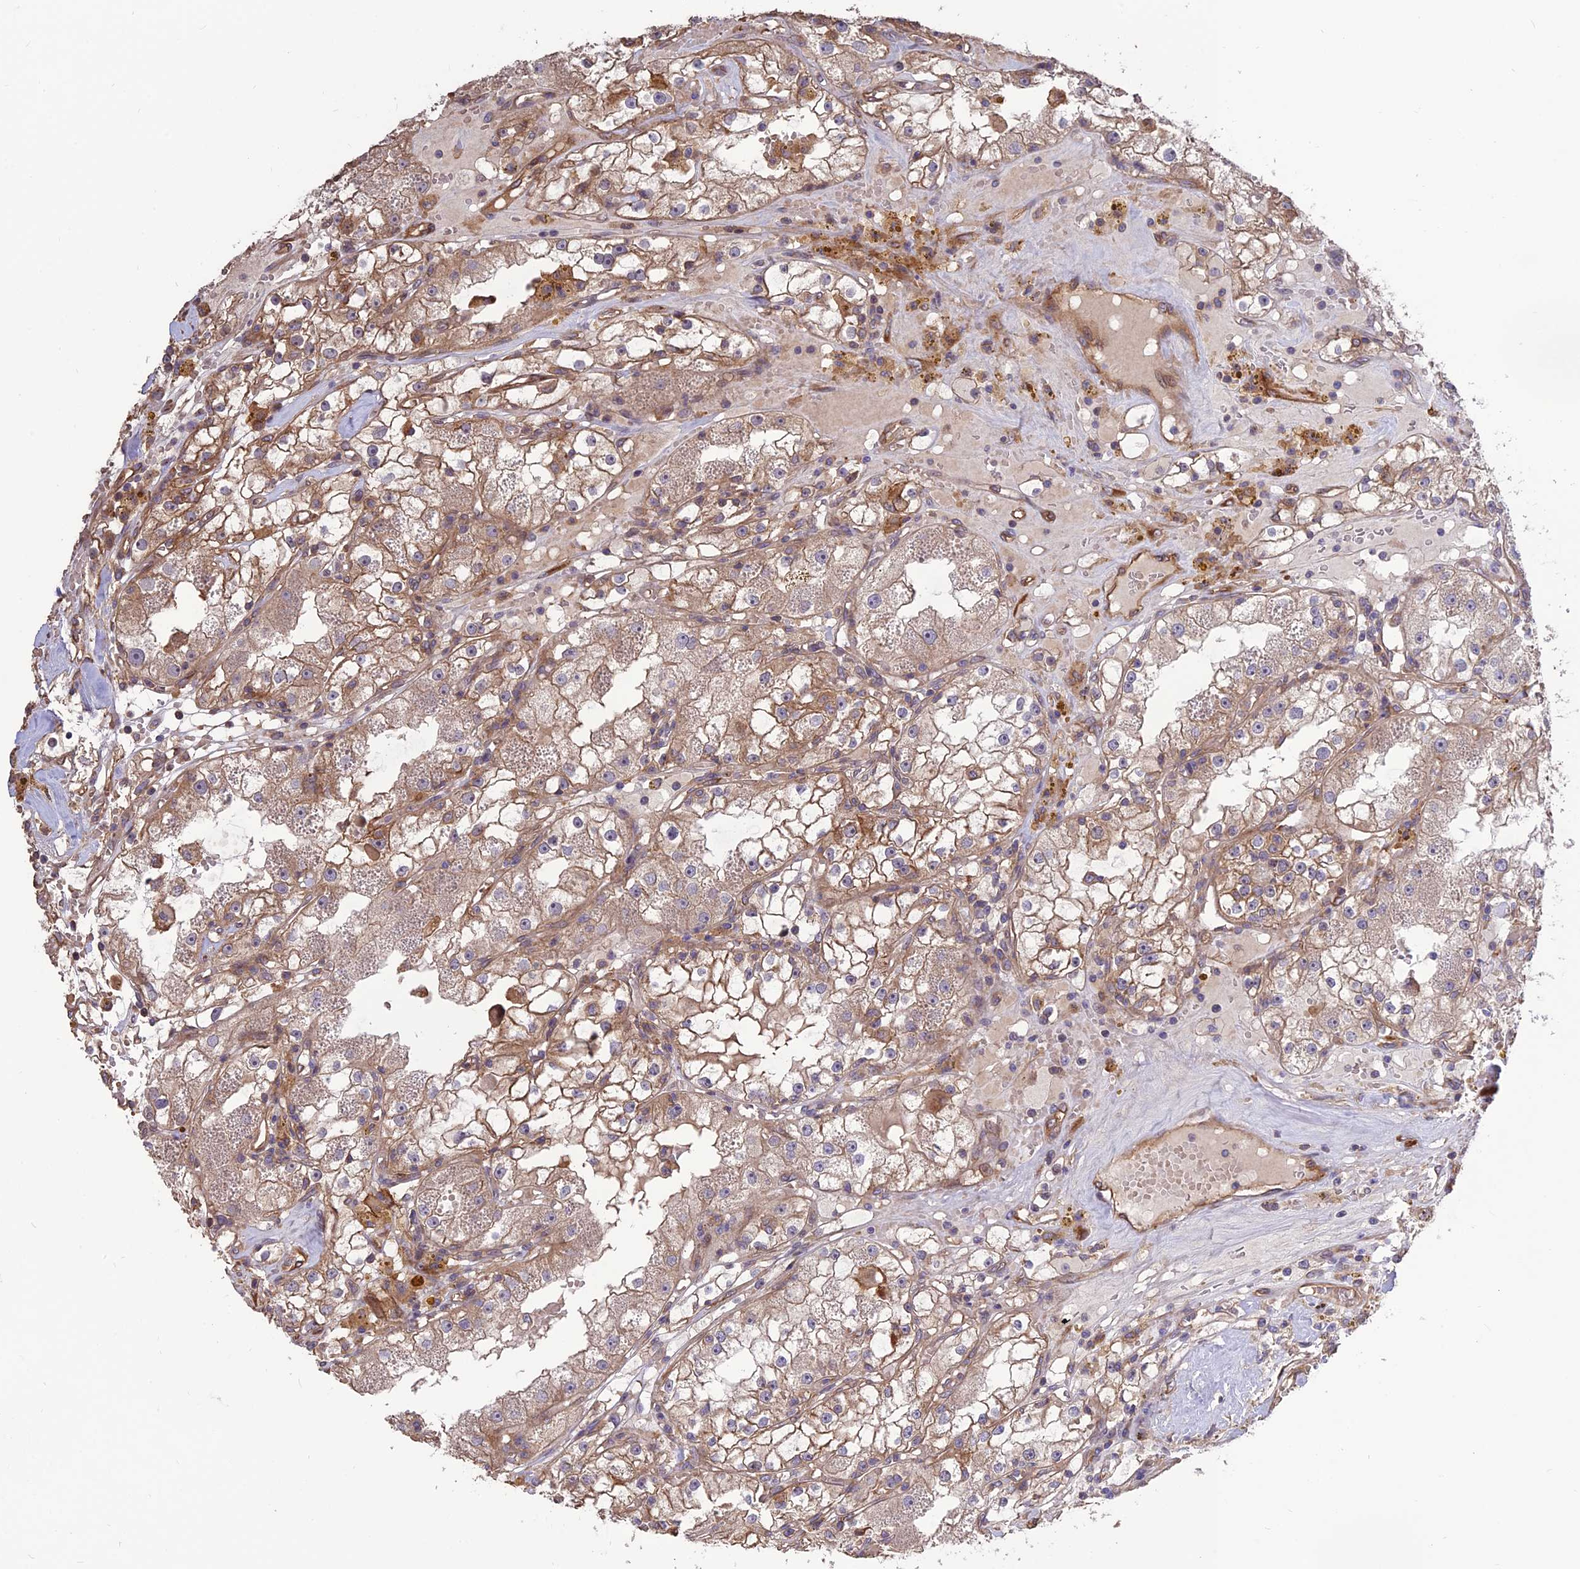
{"staining": {"intensity": "moderate", "quantity": ">75%", "location": "cytoplasmic/membranous"}, "tissue": "renal cancer", "cell_type": "Tumor cells", "image_type": "cancer", "snomed": [{"axis": "morphology", "description": "Adenocarcinoma, NOS"}, {"axis": "topography", "description": "Kidney"}], "caption": "The image exhibits a brown stain indicating the presence of a protein in the cytoplasmic/membranous of tumor cells in adenocarcinoma (renal).", "gene": "CRTAP", "patient": {"sex": "male", "age": 56}}